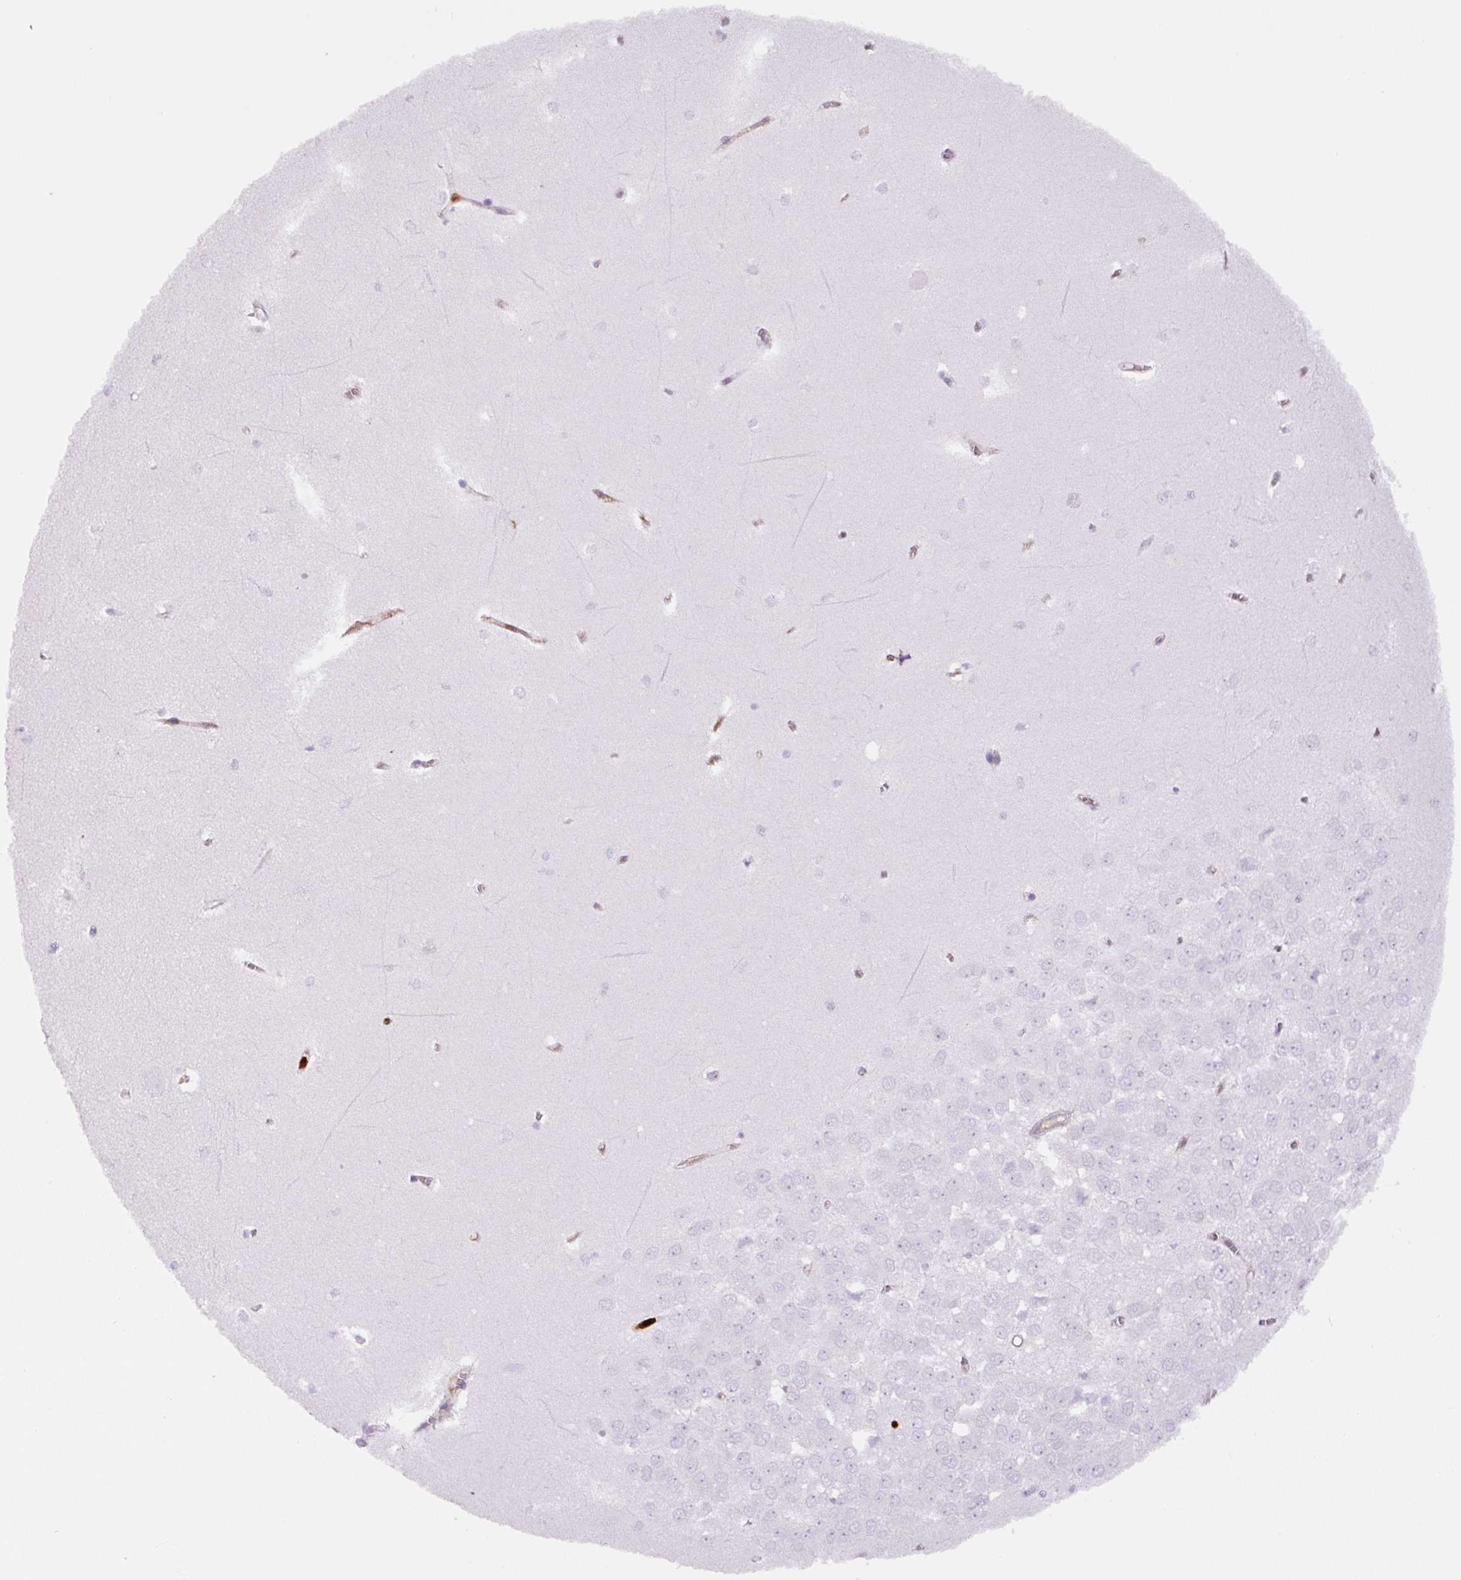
{"staining": {"intensity": "negative", "quantity": "none", "location": "none"}, "tissue": "hippocampus", "cell_type": "Glial cells", "image_type": "normal", "snomed": [{"axis": "morphology", "description": "Normal tissue, NOS"}, {"axis": "topography", "description": "Hippocampus"}], "caption": "Histopathology image shows no significant protein staining in glial cells of unremarkable hippocampus. (DAB IHC visualized using brightfield microscopy, high magnification).", "gene": "ANXA1", "patient": {"sex": "female", "age": 64}}